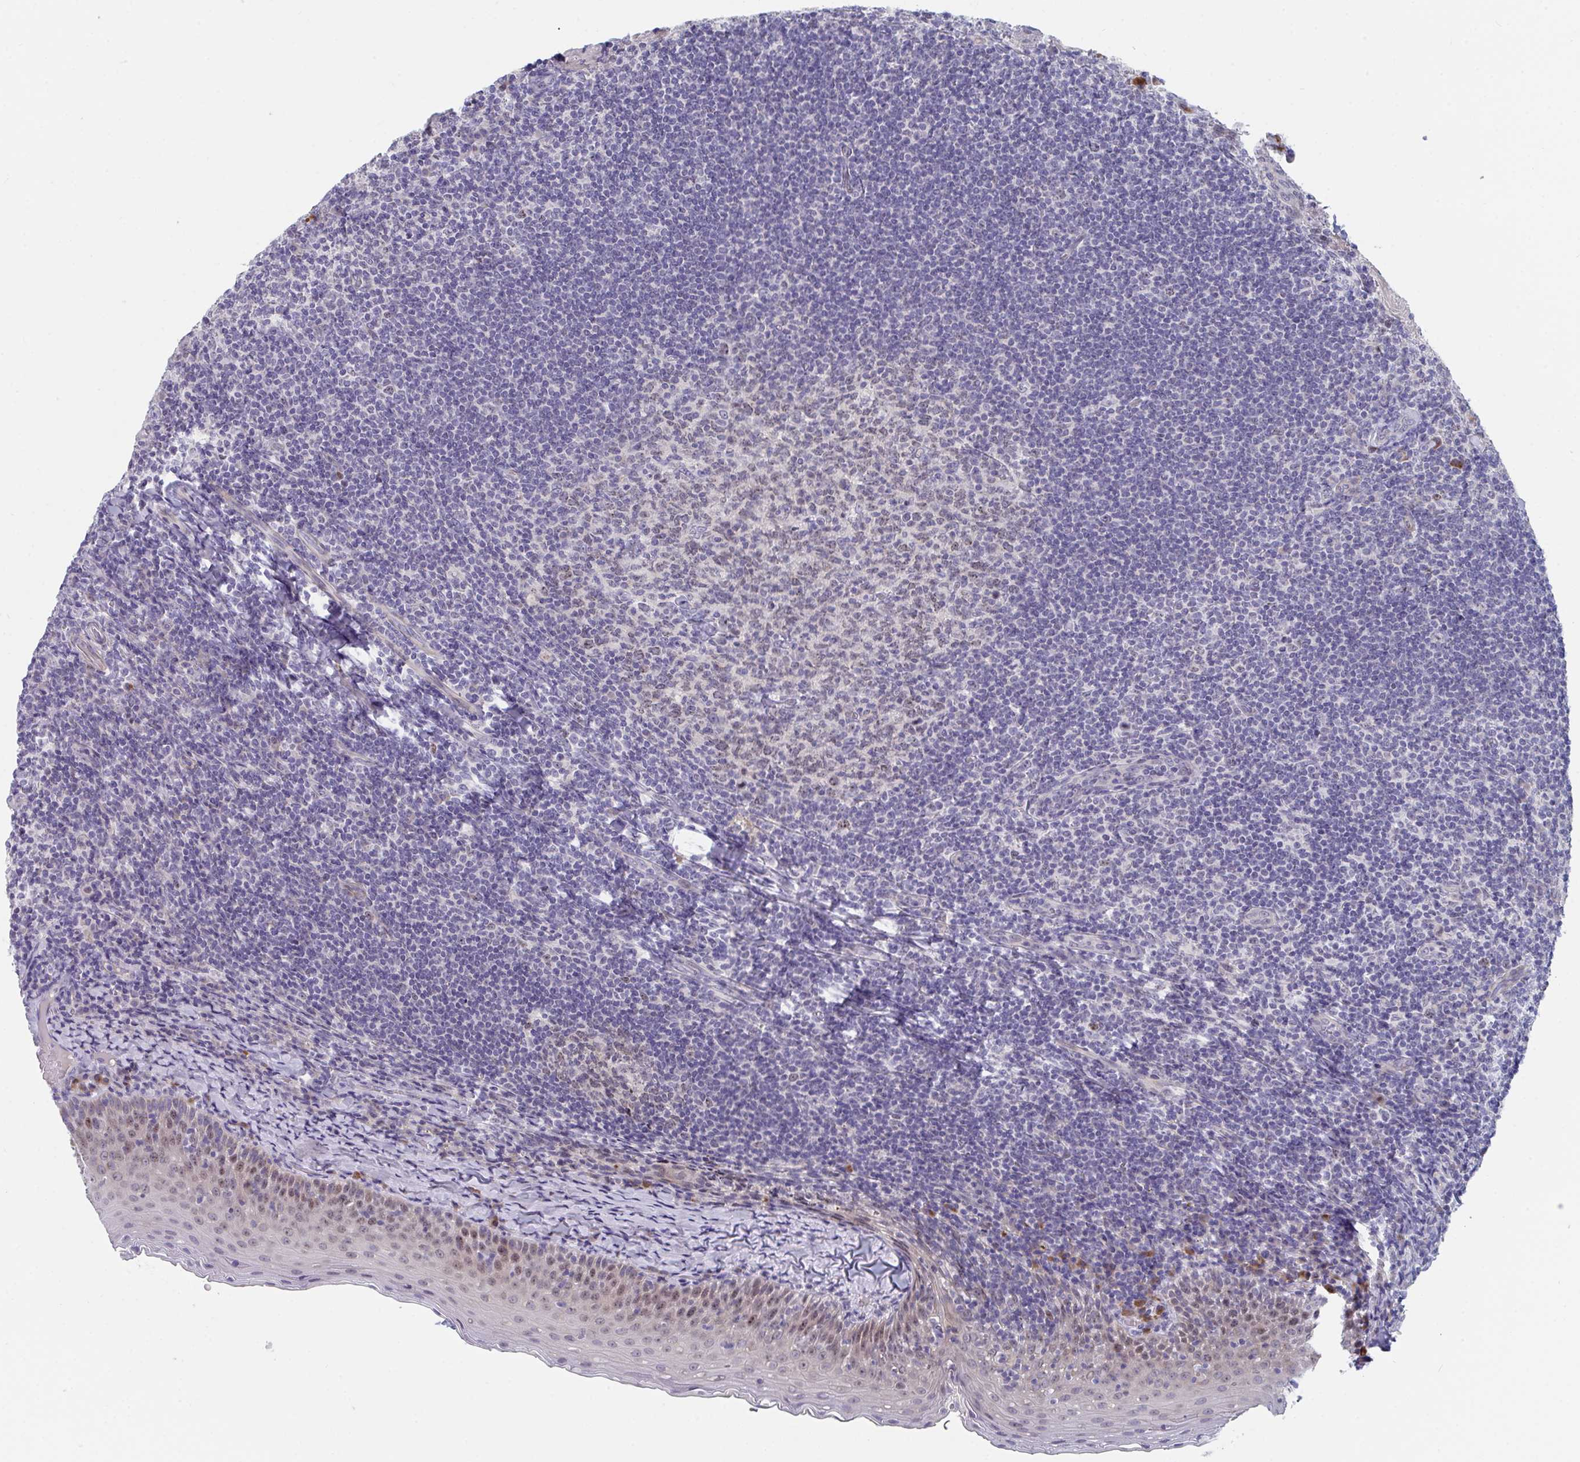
{"staining": {"intensity": "weak", "quantity": "25%-75%", "location": "nuclear"}, "tissue": "tonsil", "cell_type": "Germinal center cells", "image_type": "normal", "snomed": [{"axis": "morphology", "description": "Normal tissue, NOS"}, {"axis": "topography", "description": "Tonsil"}], "caption": "Immunohistochemical staining of unremarkable tonsil demonstrates low levels of weak nuclear staining in about 25%-75% of germinal center cells. (brown staining indicates protein expression, while blue staining denotes nuclei).", "gene": "CENPT", "patient": {"sex": "female", "age": 10}}